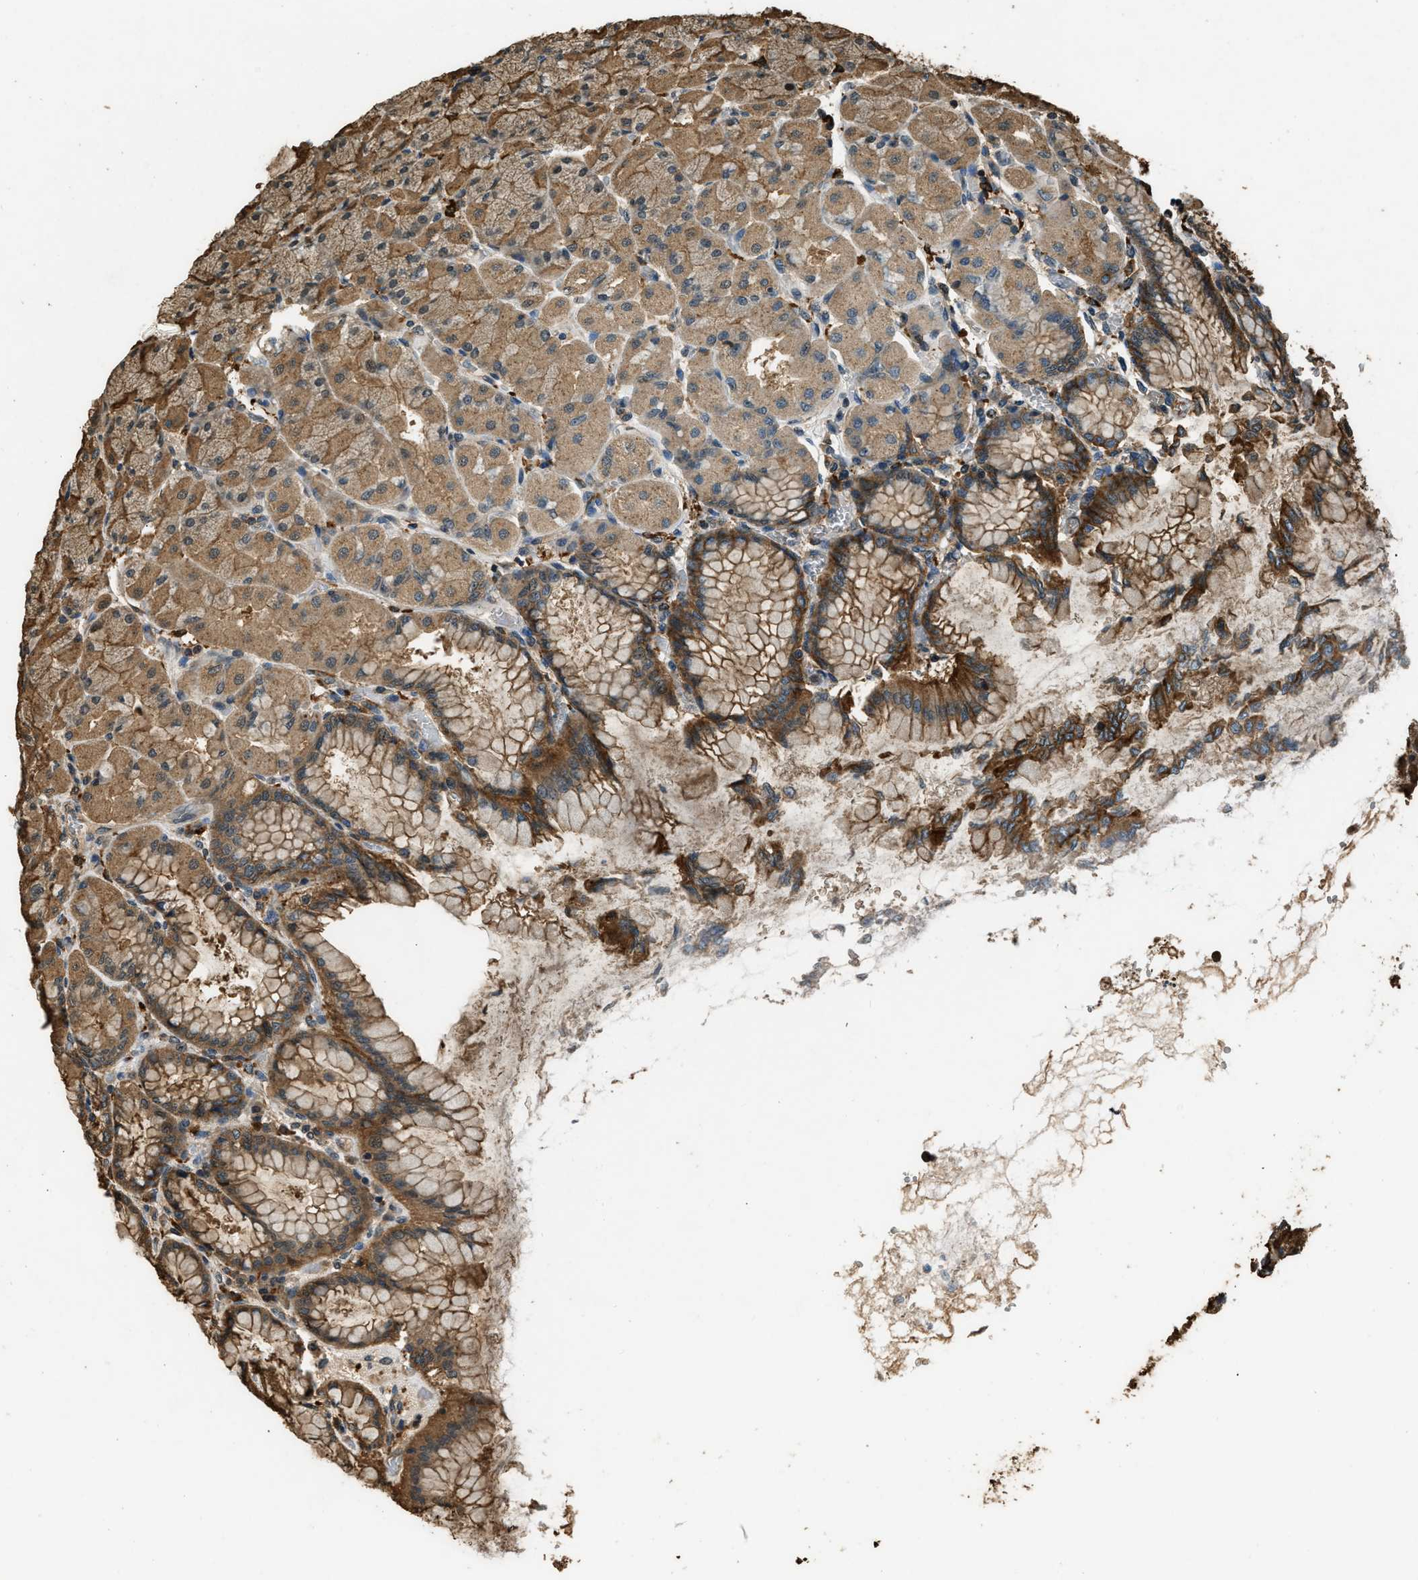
{"staining": {"intensity": "moderate", "quantity": ">75%", "location": "cytoplasmic/membranous"}, "tissue": "stomach", "cell_type": "Glandular cells", "image_type": "normal", "snomed": [{"axis": "morphology", "description": "Normal tissue, NOS"}, {"axis": "topography", "description": "Stomach, upper"}], "caption": "Normal stomach displays moderate cytoplasmic/membranous expression in about >75% of glandular cells, visualized by immunohistochemistry.", "gene": "RAP2A", "patient": {"sex": "female", "age": 56}}